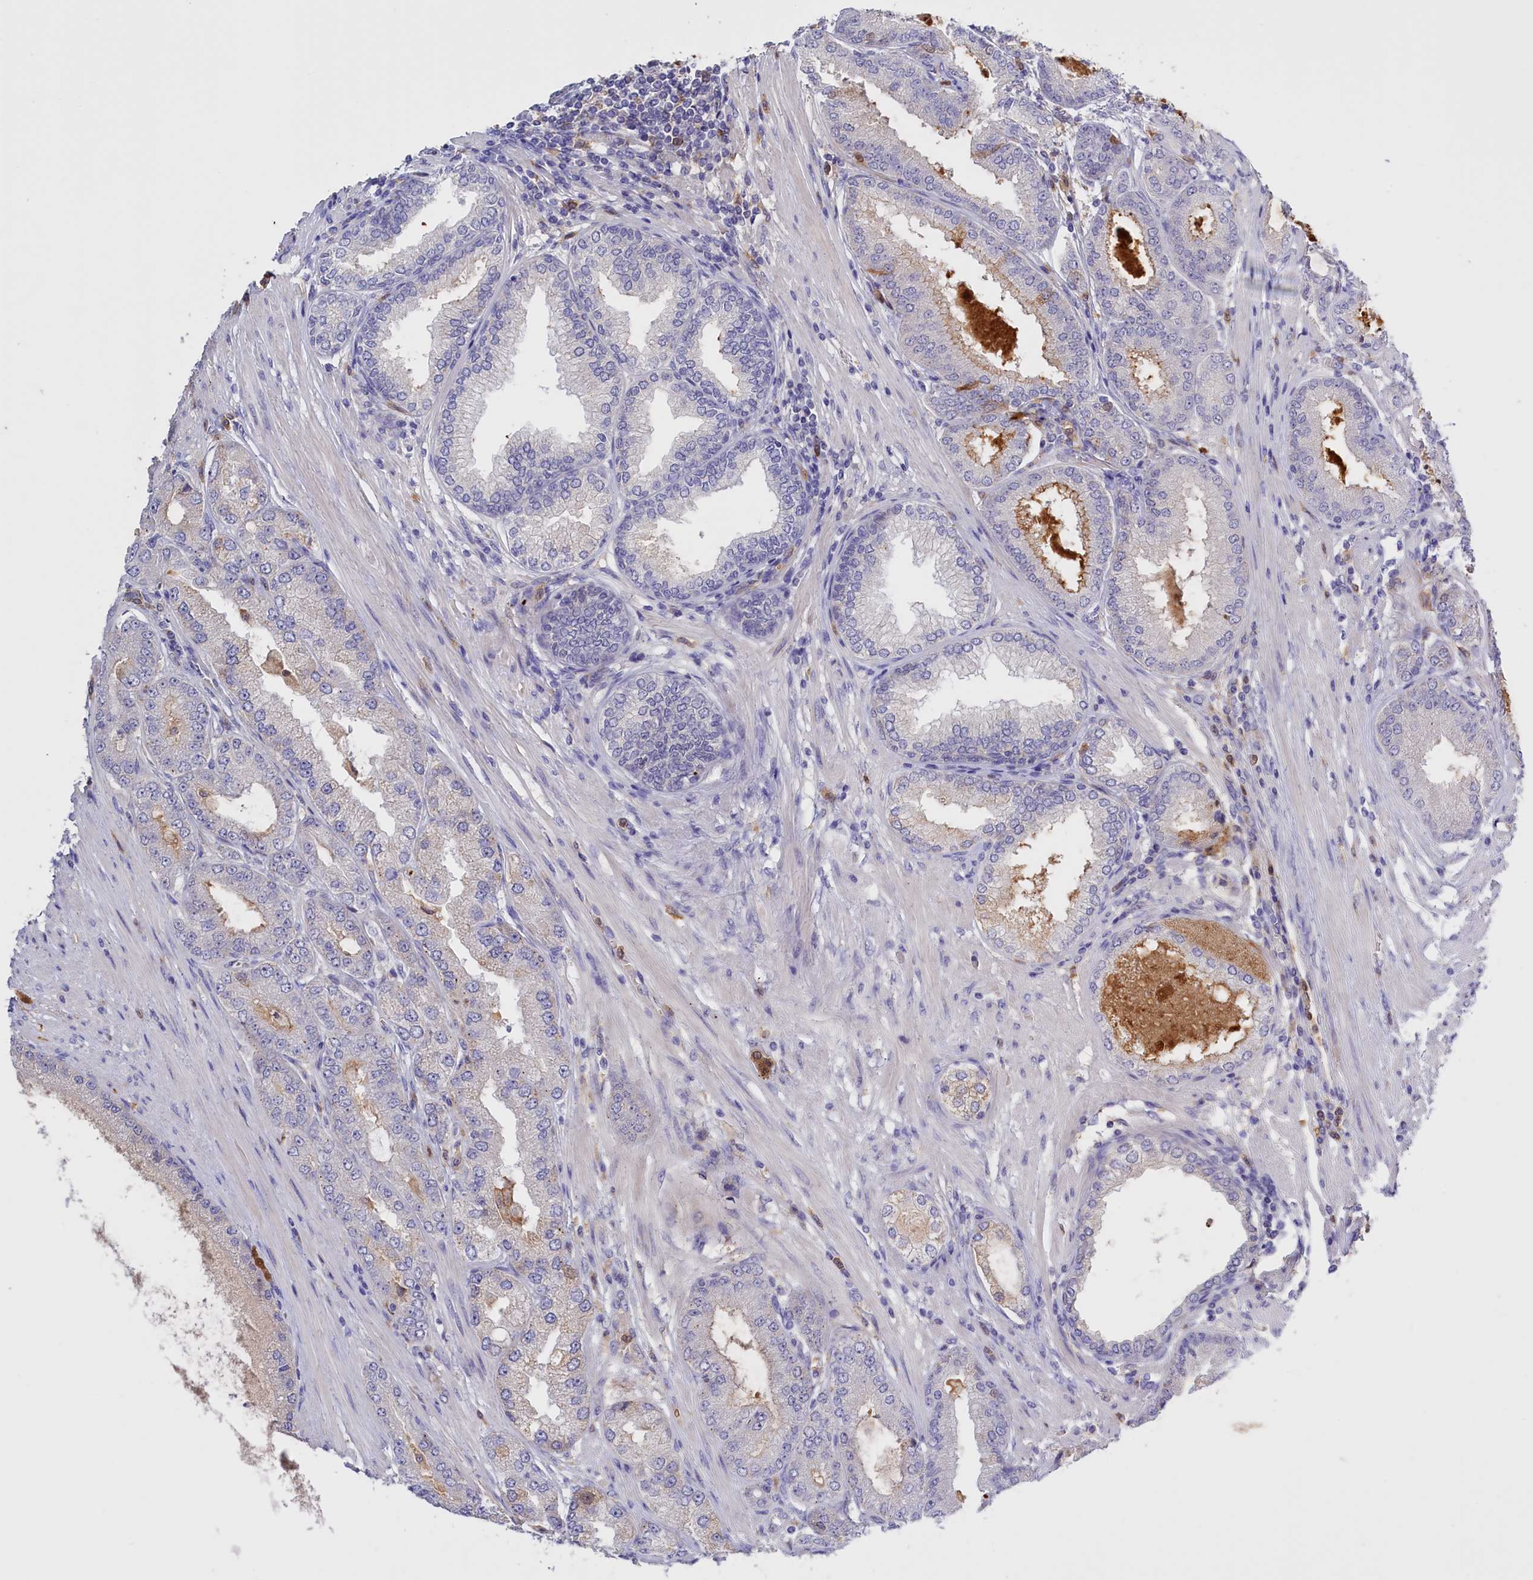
{"staining": {"intensity": "negative", "quantity": "none", "location": "none"}, "tissue": "prostate cancer", "cell_type": "Tumor cells", "image_type": "cancer", "snomed": [{"axis": "morphology", "description": "Adenocarcinoma, High grade"}, {"axis": "topography", "description": "Prostate"}], "caption": "Human prostate cancer (adenocarcinoma (high-grade)) stained for a protein using immunohistochemistry (IHC) reveals no expression in tumor cells.", "gene": "FAM149B1", "patient": {"sex": "male", "age": 71}}